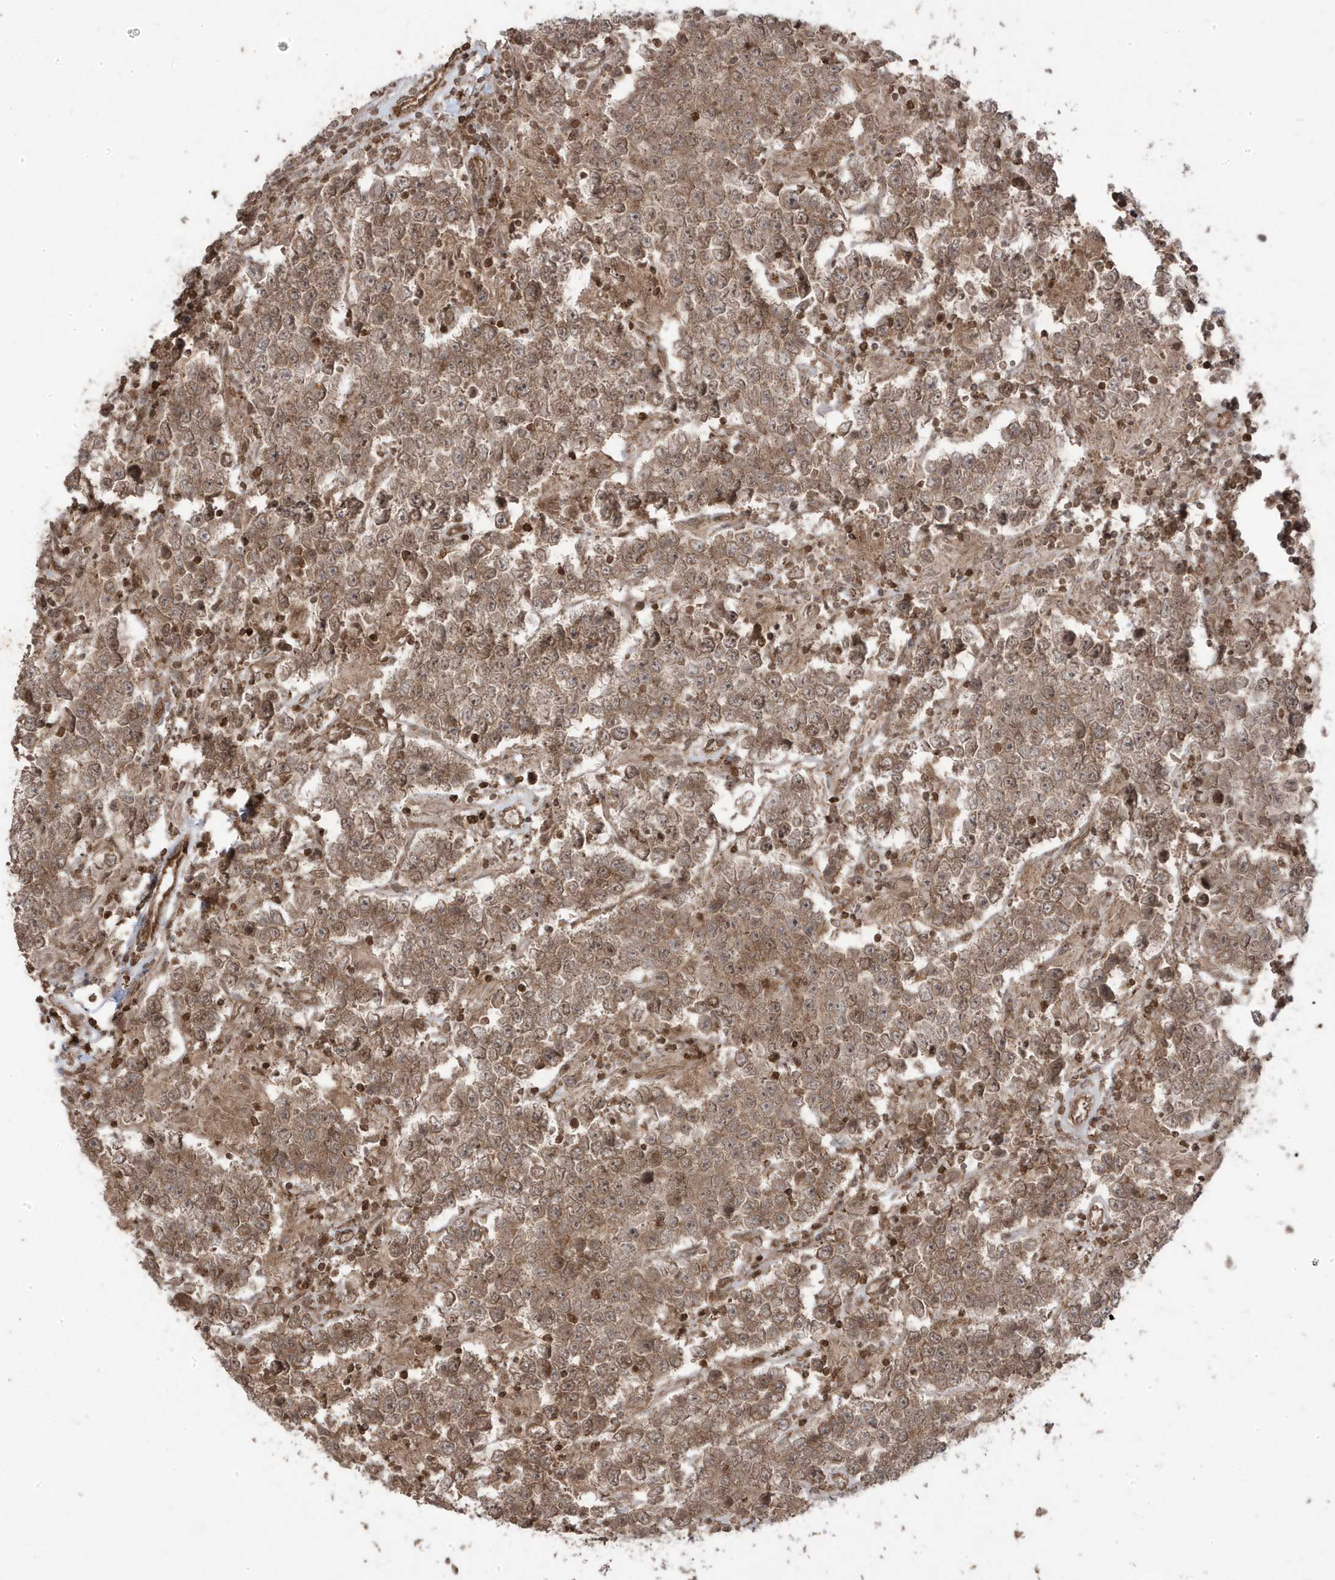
{"staining": {"intensity": "moderate", "quantity": ">75%", "location": "cytoplasmic/membranous"}, "tissue": "testis cancer", "cell_type": "Tumor cells", "image_type": "cancer", "snomed": [{"axis": "morphology", "description": "Normal tissue, NOS"}, {"axis": "morphology", "description": "Urothelial carcinoma, High grade"}, {"axis": "morphology", "description": "Seminoma, NOS"}, {"axis": "morphology", "description": "Carcinoma, Embryonal, NOS"}, {"axis": "topography", "description": "Urinary bladder"}, {"axis": "topography", "description": "Testis"}], "caption": "This photomicrograph reveals testis cancer (urothelial carcinoma (high-grade)) stained with immunohistochemistry to label a protein in brown. The cytoplasmic/membranous of tumor cells show moderate positivity for the protein. Nuclei are counter-stained blue.", "gene": "ASAP1", "patient": {"sex": "male", "age": 41}}